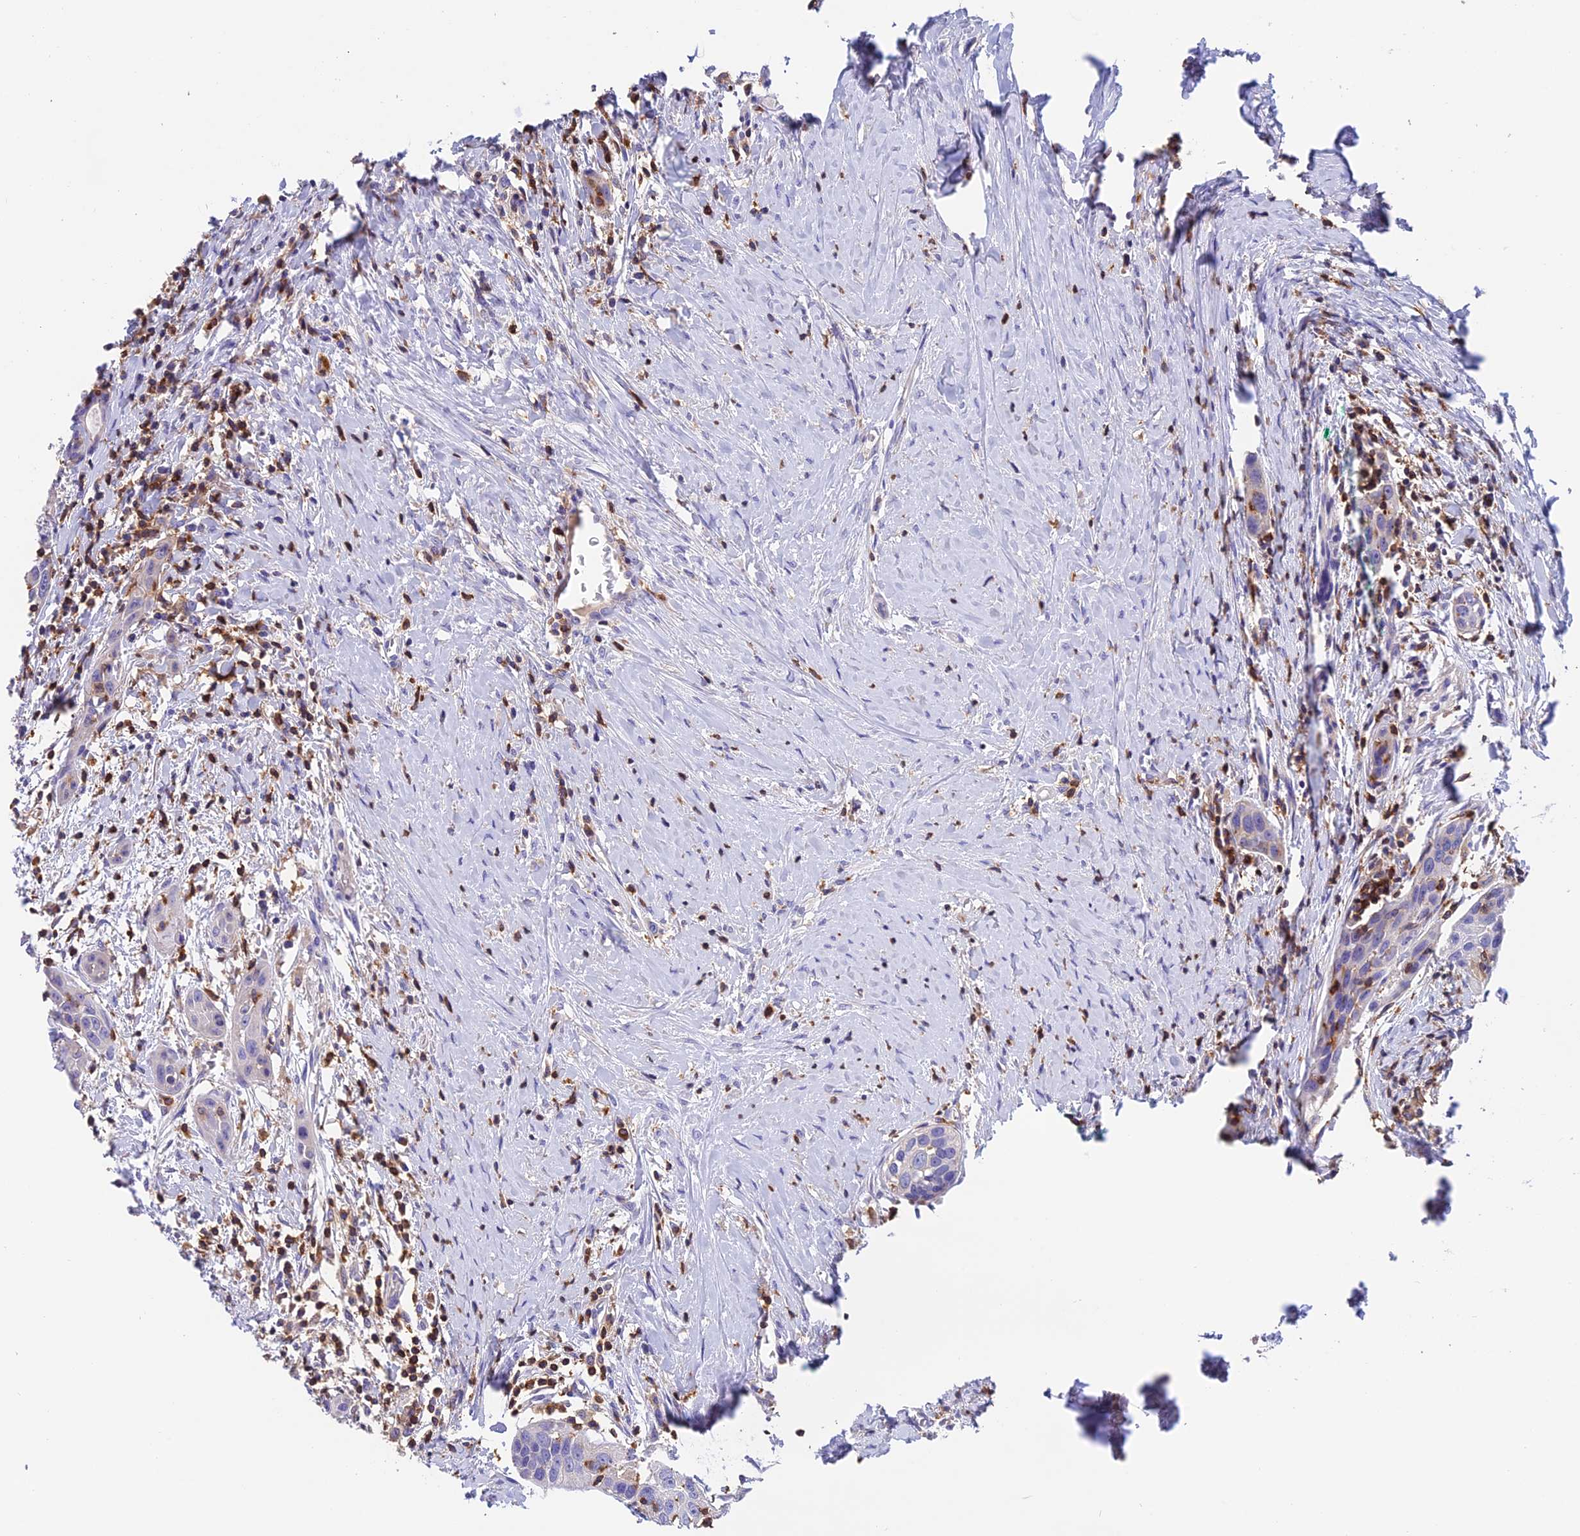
{"staining": {"intensity": "negative", "quantity": "none", "location": "none"}, "tissue": "head and neck cancer", "cell_type": "Tumor cells", "image_type": "cancer", "snomed": [{"axis": "morphology", "description": "Squamous cell carcinoma, NOS"}, {"axis": "topography", "description": "Oral tissue"}, {"axis": "topography", "description": "Head-Neck"}], "caption": "Immunohistochemistry (IHC) image of human head and neck cancer stained for a protein (brown), which exhibits no expression in tumor cells.", "gene": "LPXN", "patient": {"sex": "female", "age": 50}}